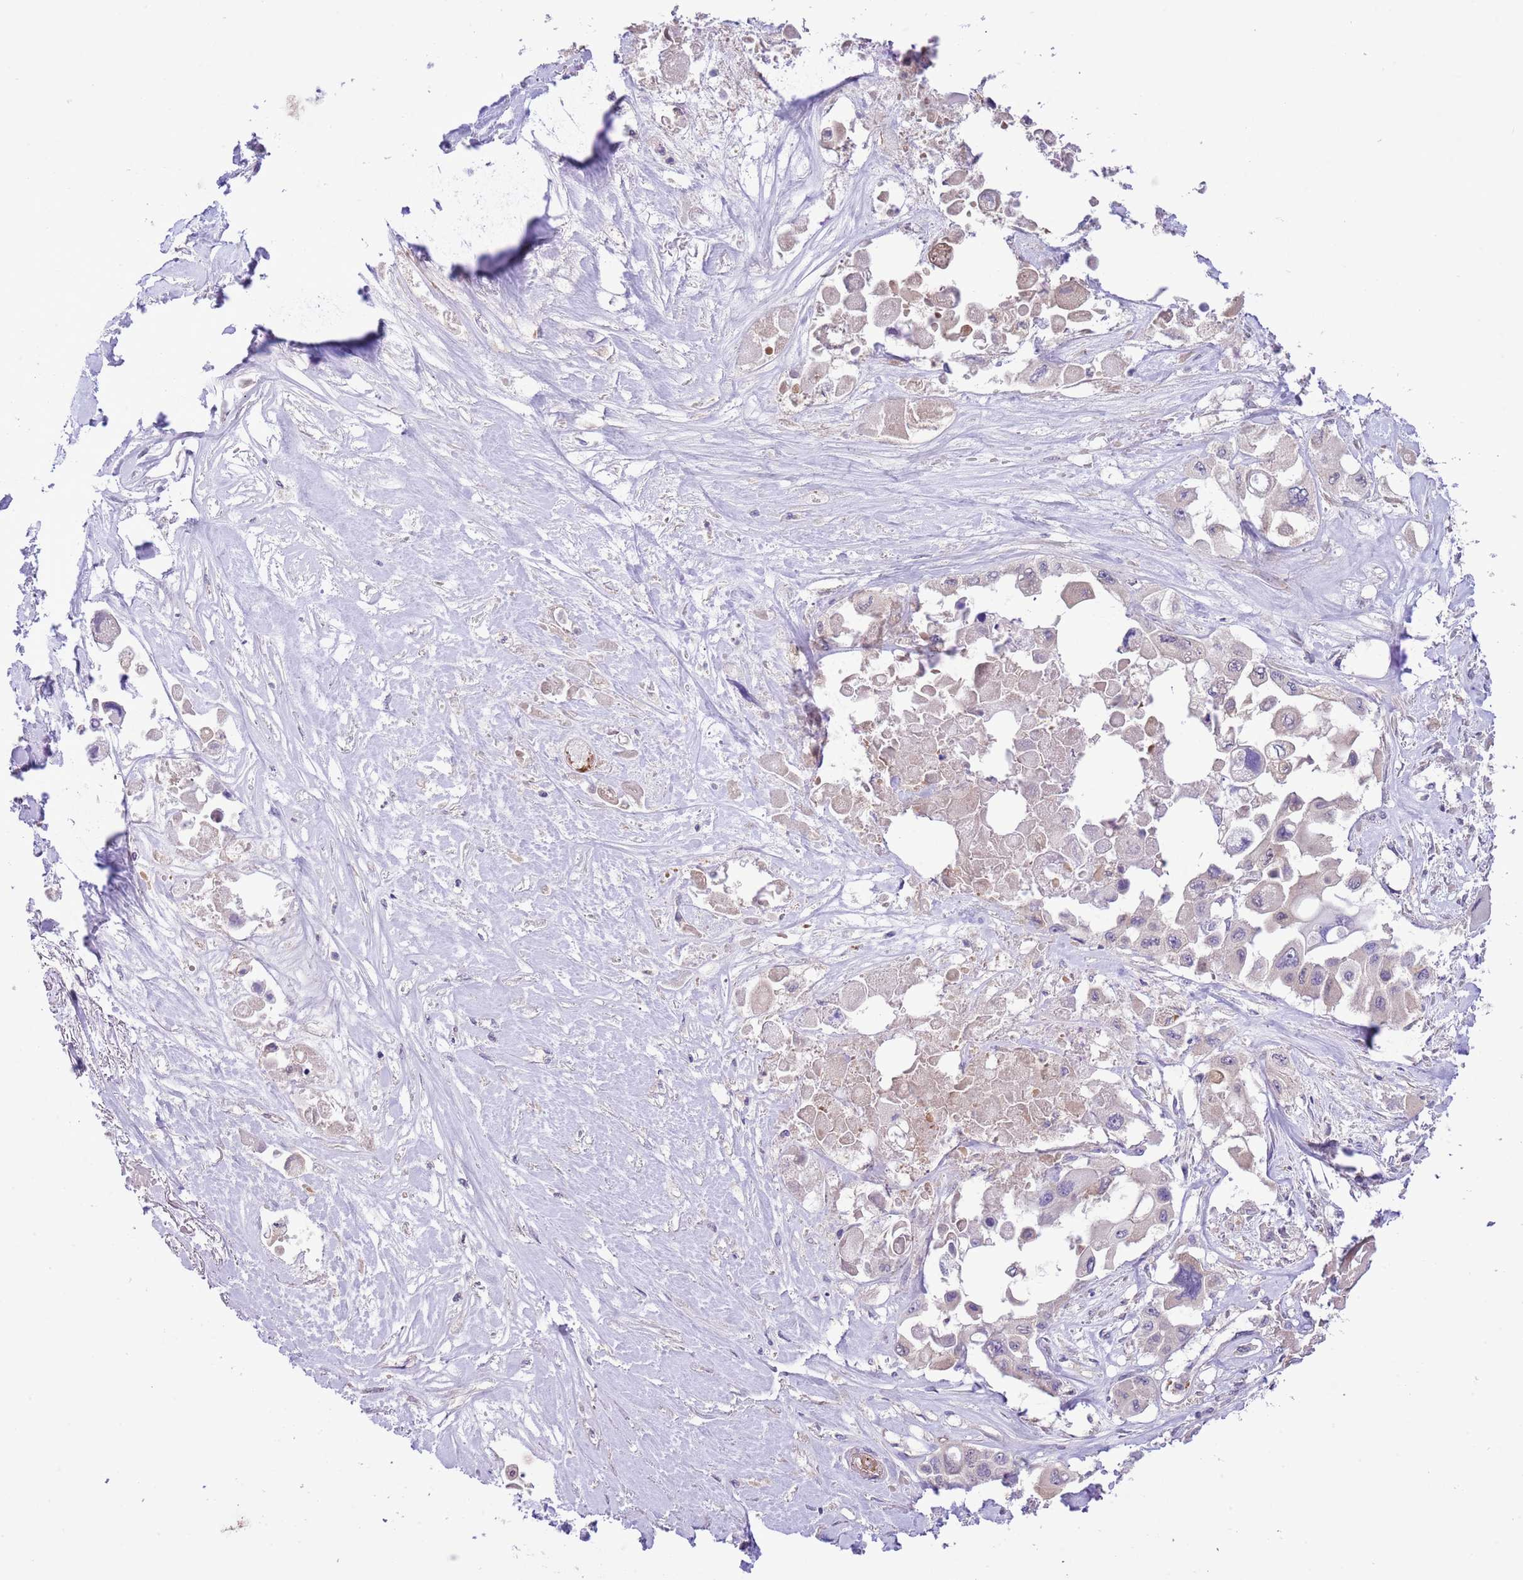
{"staining": {"intensity": "negative", "quantity": "none", "location": "none"}, "tissue": "pancreatic cancer", "cell_type": "Tumor cells", "image_type": "cancer", "snomed": [{"axis": "morphology", "description": "Adenocarcinoma, NOS"}, {"axis": "topography", "description": "Pancreas"}], "caption": "An IHC micrograph of adenocarcinoma (pancreatic) is shown. There is no staining in tumor cells of adenocarcinoma (pancreatic). Nuclei are stained in blue.", "gene": "GALK2", "patient": {"sex": "male", "age": 92}}